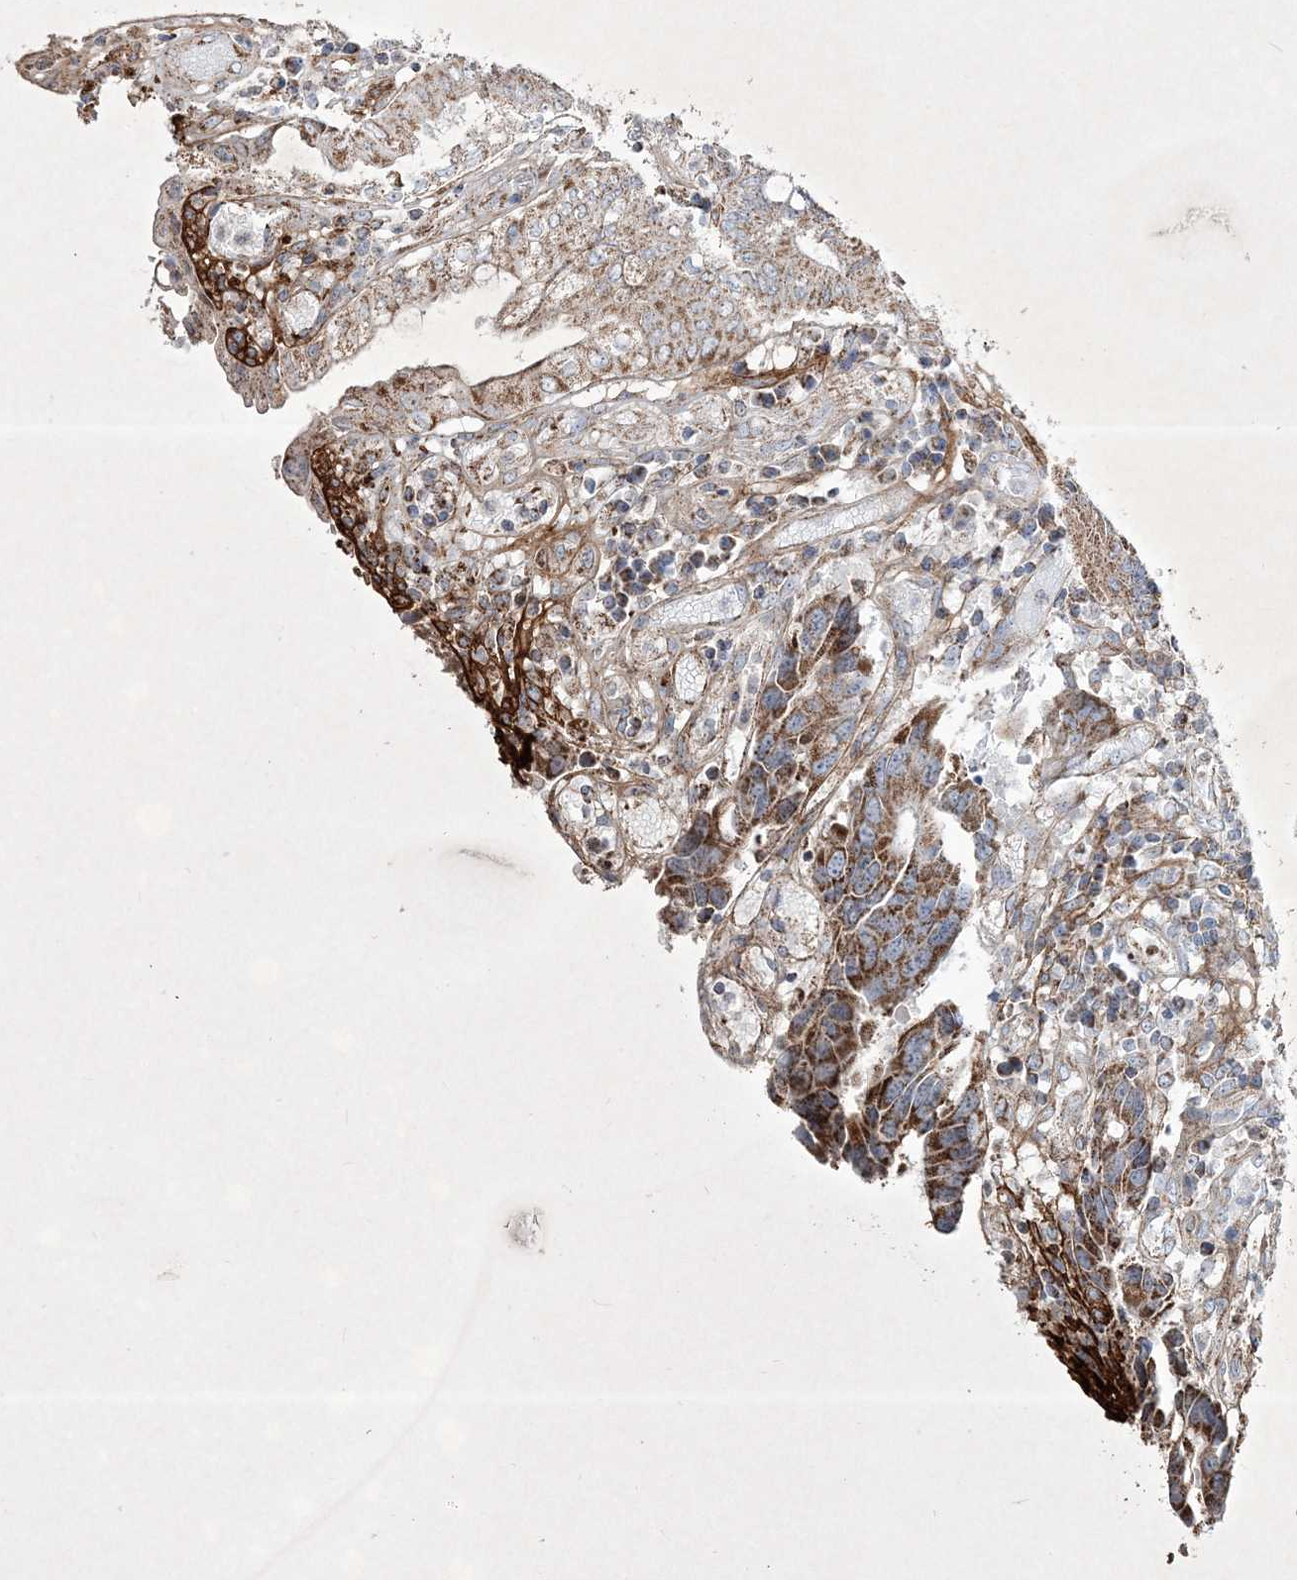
{"staining": {"intensity": "moderate", "quantity": ">75%", "location": "cytoplasmic/membranous"}, "tissue": "colorectal cancer", "cell_type": "Tumor cells", "image_type": "cancer", "snomed": [{"axis": "morphology", "description": "Adenocarcinoma, NOS"}, {"axis": "topography", "description": "Rectum"}], "caption": "Human colorectal cancer (adenocarcinoma) stained for a protein (brown) demonstrates moderate cytoplasmic/membranous positive expression in about >75% of tumor cells.", "gene": "RICTOR", "patient": {"sex": "male", "age": 84}}